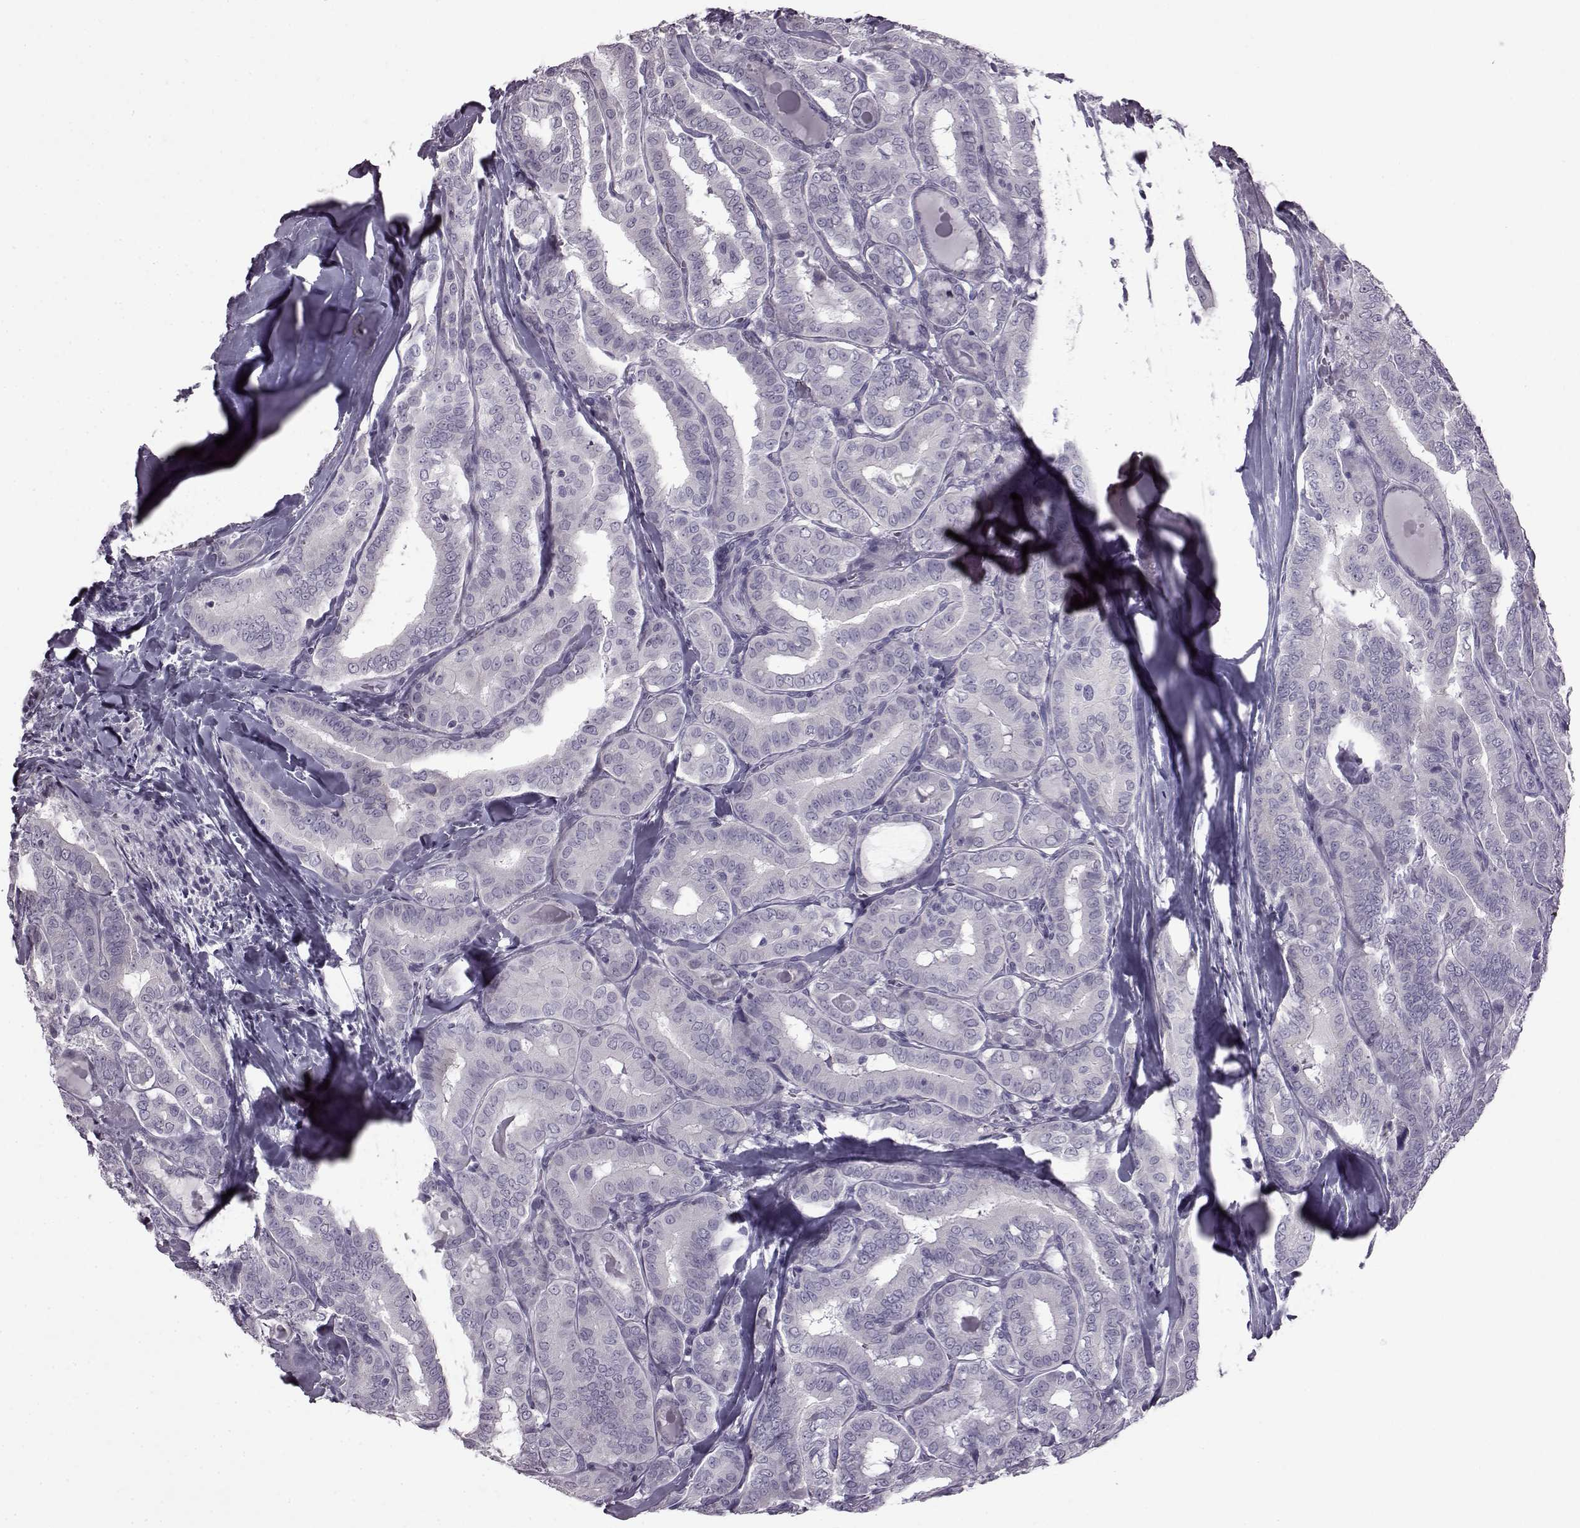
{"staining": {"intensity": "negative", "quantity": "none", "location": "none"}, "tissue": "thyroid cancer", "cell_type": "Tumor cells", "image_type": "cancer", "snomed": [{"axis": "morphology", "description": "Papillary adenocarcinoma, NOS"}, {"axis": "morphology", "description": "Papillary adenoma metastatic"}, {"axis": "topography", "description": "Thyroid gland"}], "caption": "Immunohistochemistry image of neoplastic tissue: human thyroid cancer (papillary adenocarcinoma) stained with DAB (3,3'-diaminobenzidine) displays no significant protein positivity in tumor cells. (DAB (3,3'-diaminobenzidine) IHC visualized using brightfield microscopy, high magnification).", "gene": "SLC28A2", "patient": {"sex": "female", "age": 50}}